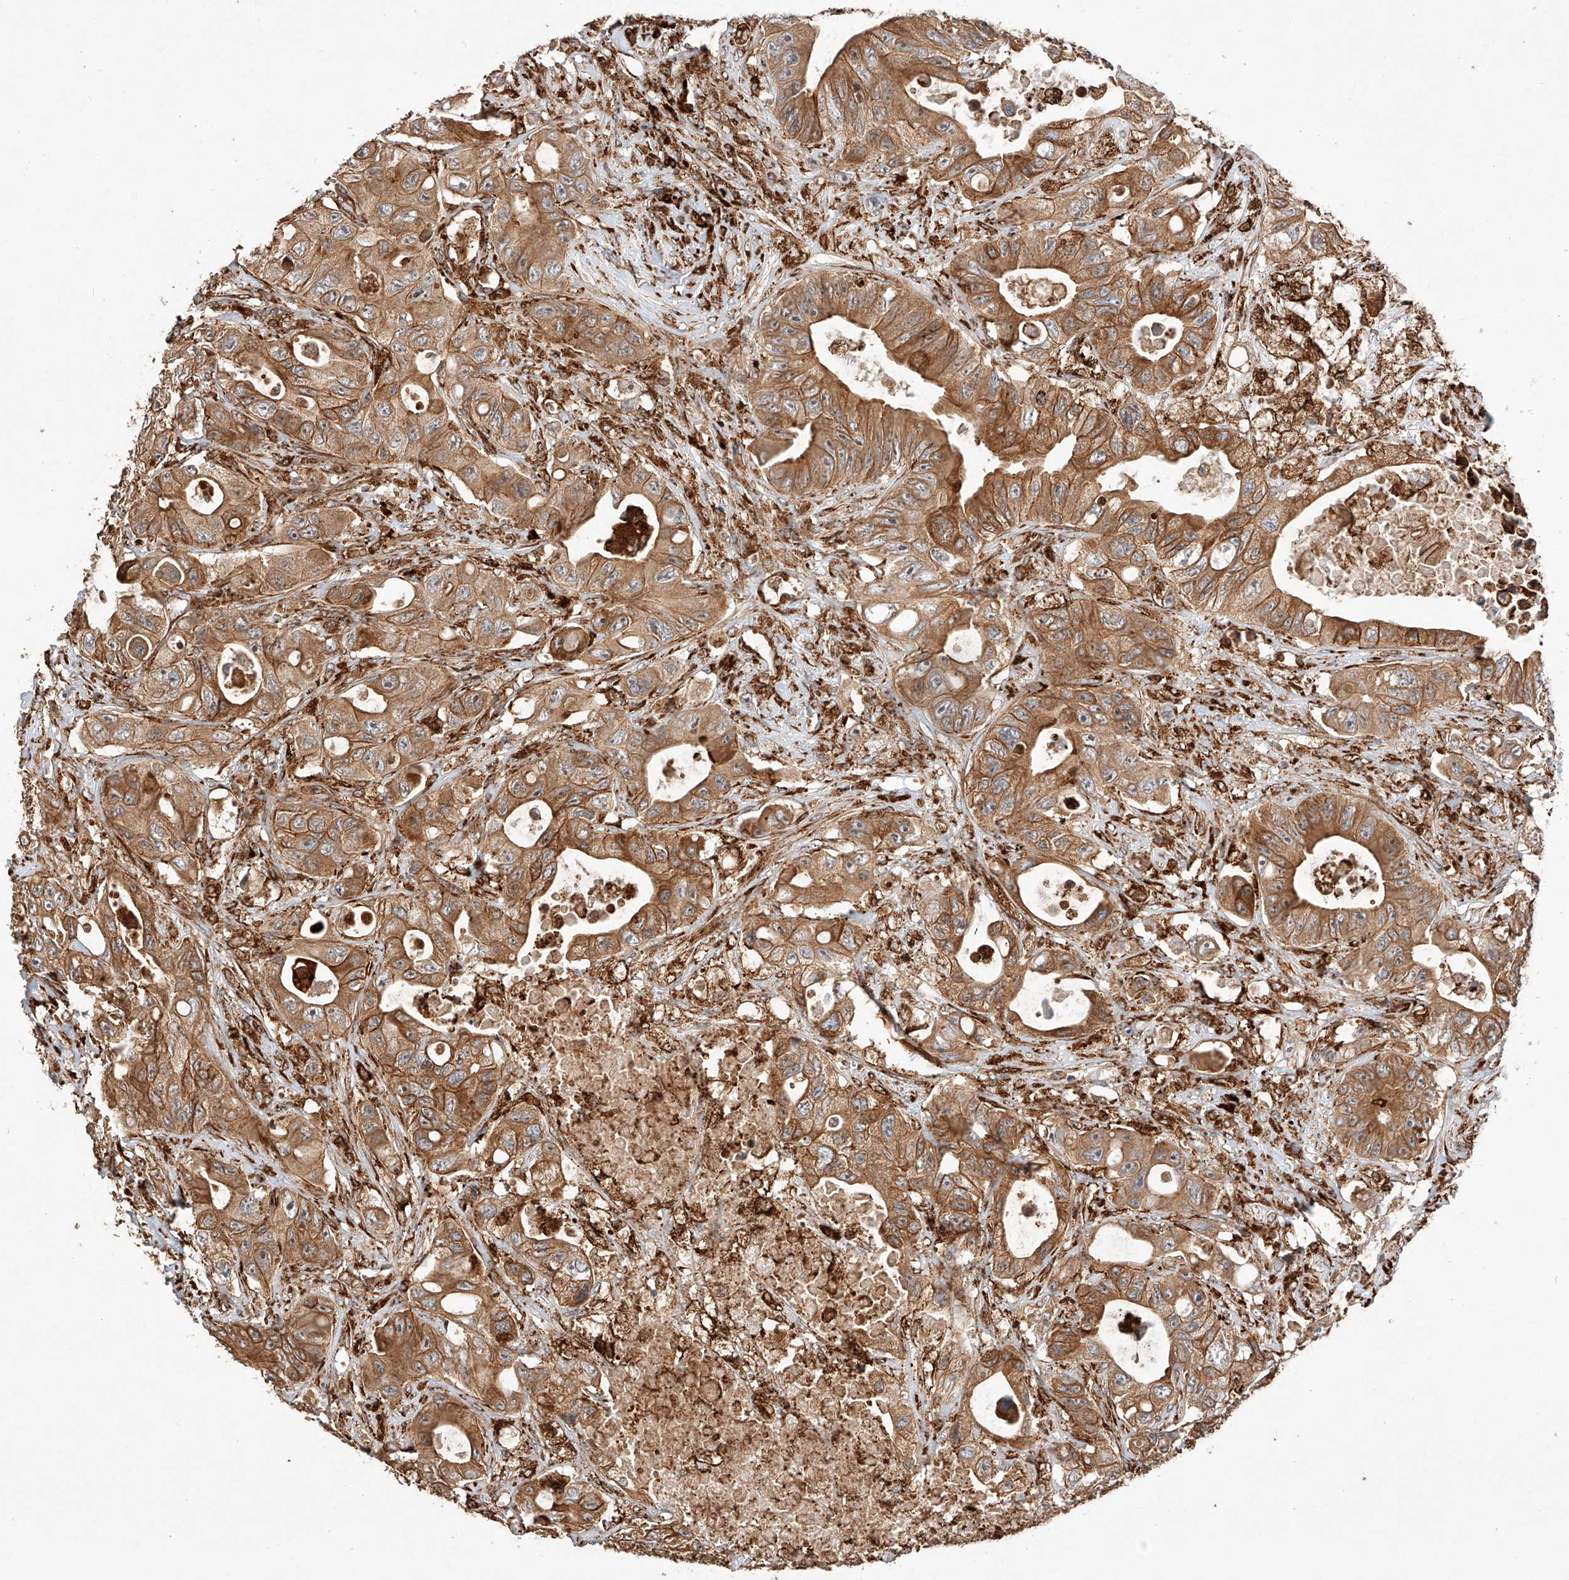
{"staining": {"intensity": "moderate", "quantity": ">75%", "location": "cytoplasmic/membranous"}, "tissue": "colorectal cancer", "cell_type": "Tumor cells", "image_type": "cancer", "snomed": [{"axis": "morphology", "description": "Adenocarcinoma, NOS"}, {"axis": "topography", "description": "Colon"}], "caption": "Protein expression analysis of adenocarcinoma (colorectal) shows moderate cytoplasmic/membranous positivity in about >75% of tumor cells.", "gene": "ZNF84", "patient": {"sex": "female", "age": 46}}